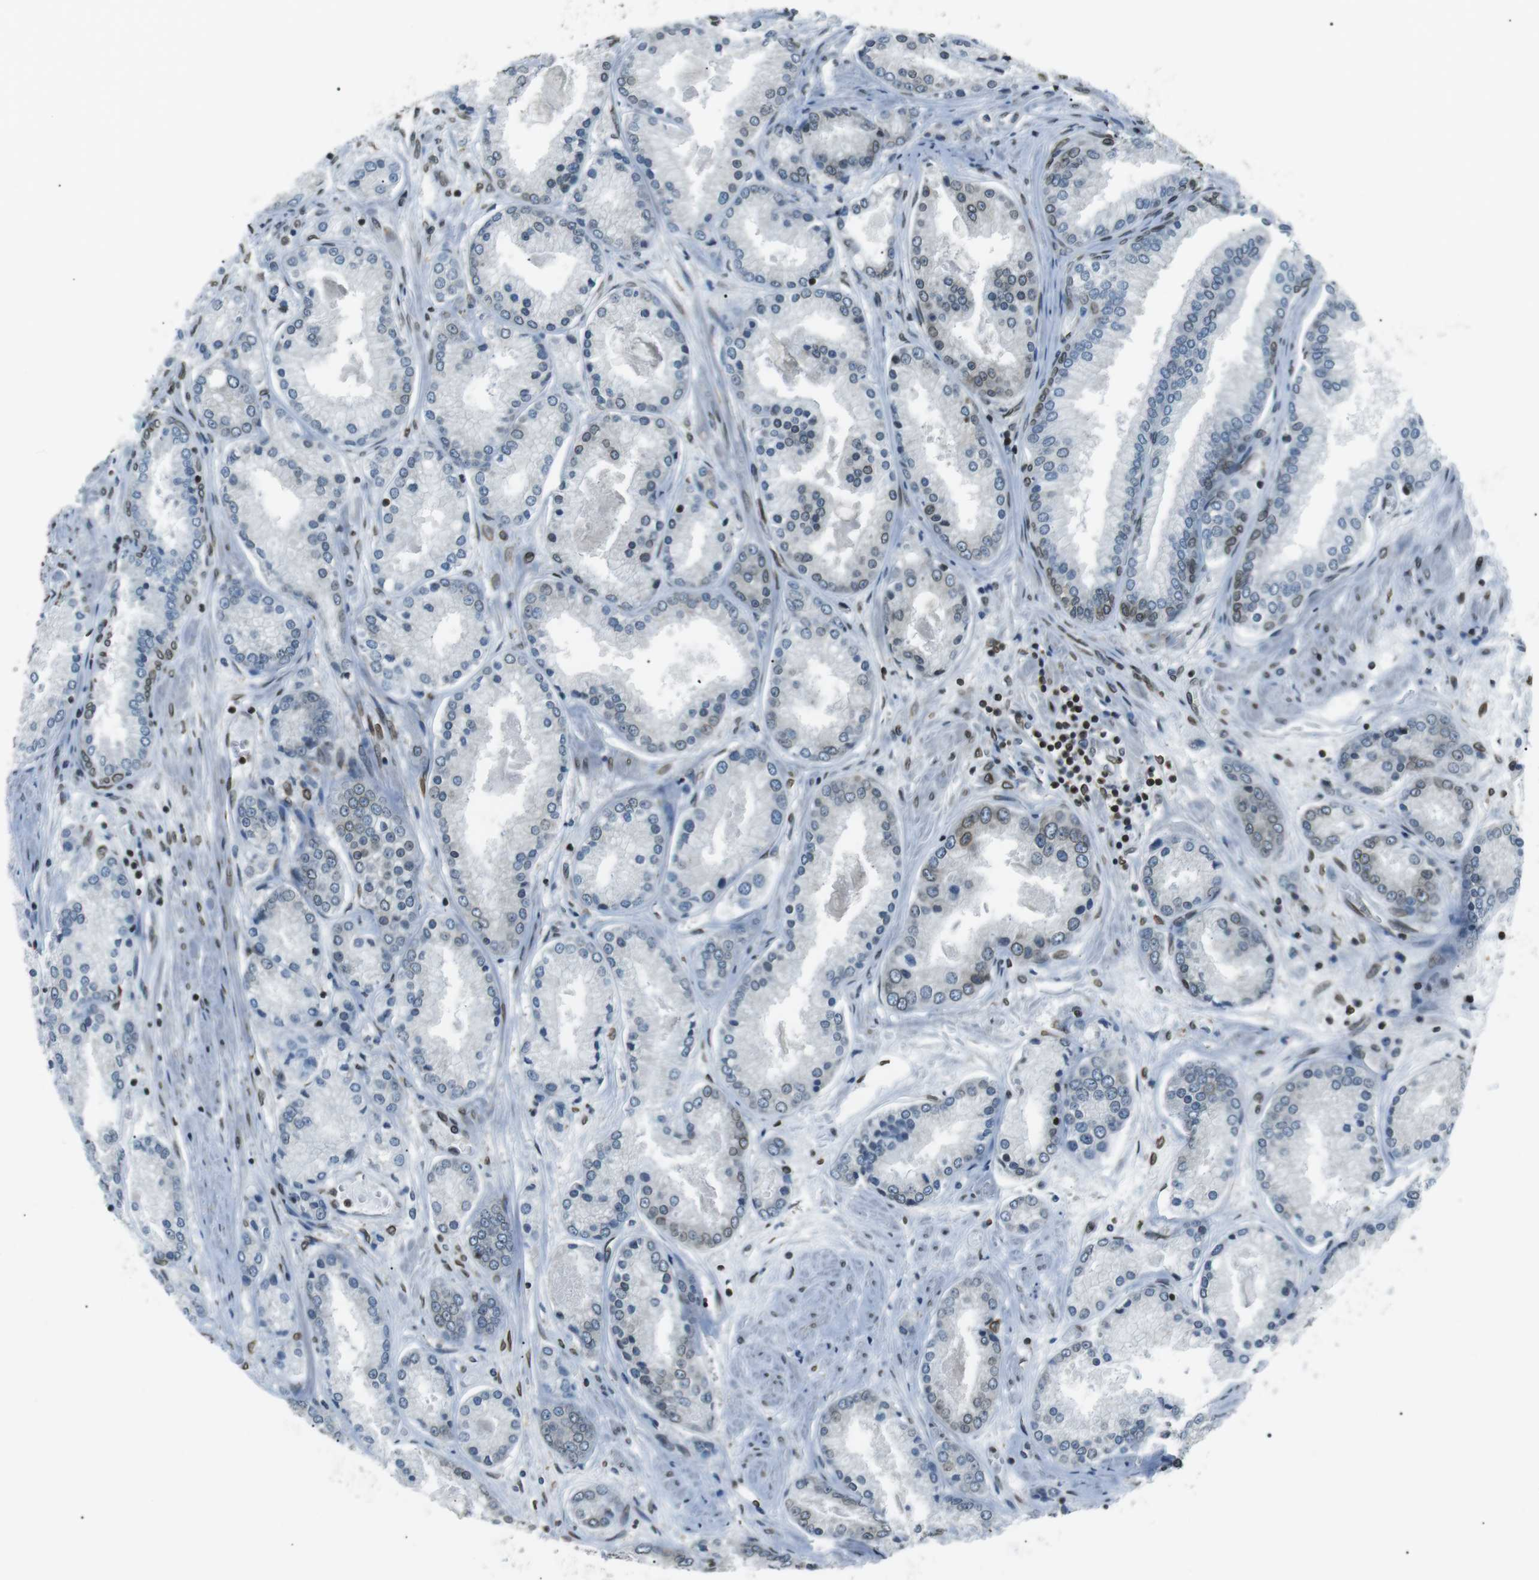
{"staining": {"intensity": "moderate", "quantity": "25%-75%", "location": "cytoplasmic/membranous,nuclear"}, "tissue": "prostate cancer", "cell_type": "Tumor cells", "image_type": "cancer", "snomed": [{"axis": "morphology", "description": "Adenocarcinoma, High grade"}, {"axis": "topography", "description": "Prostate"}], "caption": "Protein expression by immunohistochemistry exhibits moderate cytoplasmic/membranous and nuclear expression in approximately 25%-75% of tumor cells in prostate adenocarcinoma (high-grade). (Stains: DAB (3,3'-diaminobenzidine) in brown, nuclei in blue, Microscopy: brightfield microscopy at high magnification).", "gene": "TMX4", "patient": {"sex": "male", "age": 59}}